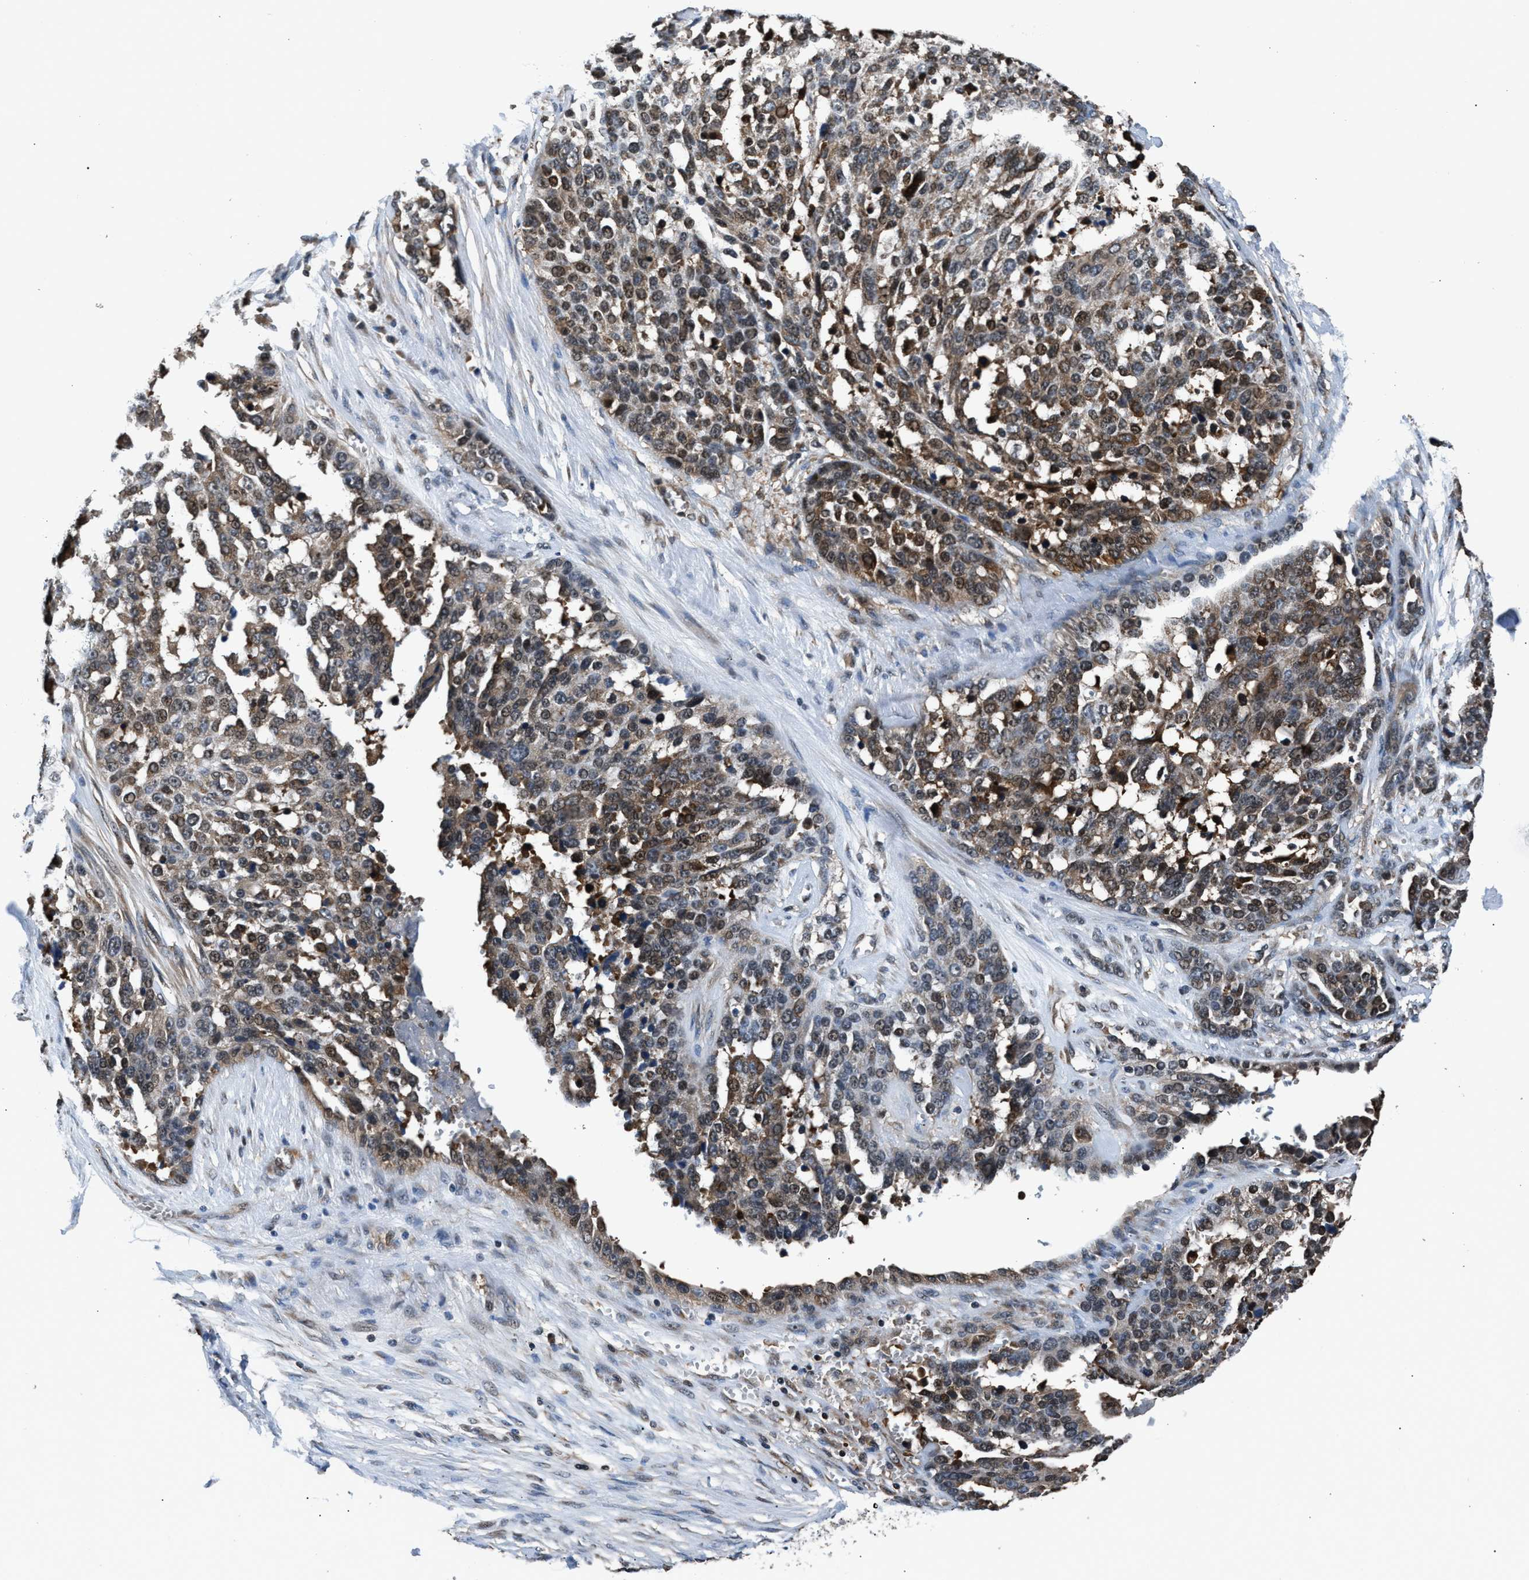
{"staining": {"intensity": "weak", "quantity": ">75%", "location": "cytoplasmic/membranous,nuclear"}, "tissue": "ovarian cancer", "cell_type": "Tumor cells", "image_type": "cancer", "snomed": [{"axis": "morphology", "description": "Cystadenocarcinoma, serous, NOS"}, {"axis": "topography", "description": "Ovary"}], "caption": "This is a photomicrograph of IHC staining of ovarian cancer (serous cystadenocarcinoma), which shows weak positivity in the cytoplasmic/membranous and nuclear of tumor cells.", "gene": "RBM33", "patient": {"sex": "female", "age": 44}}